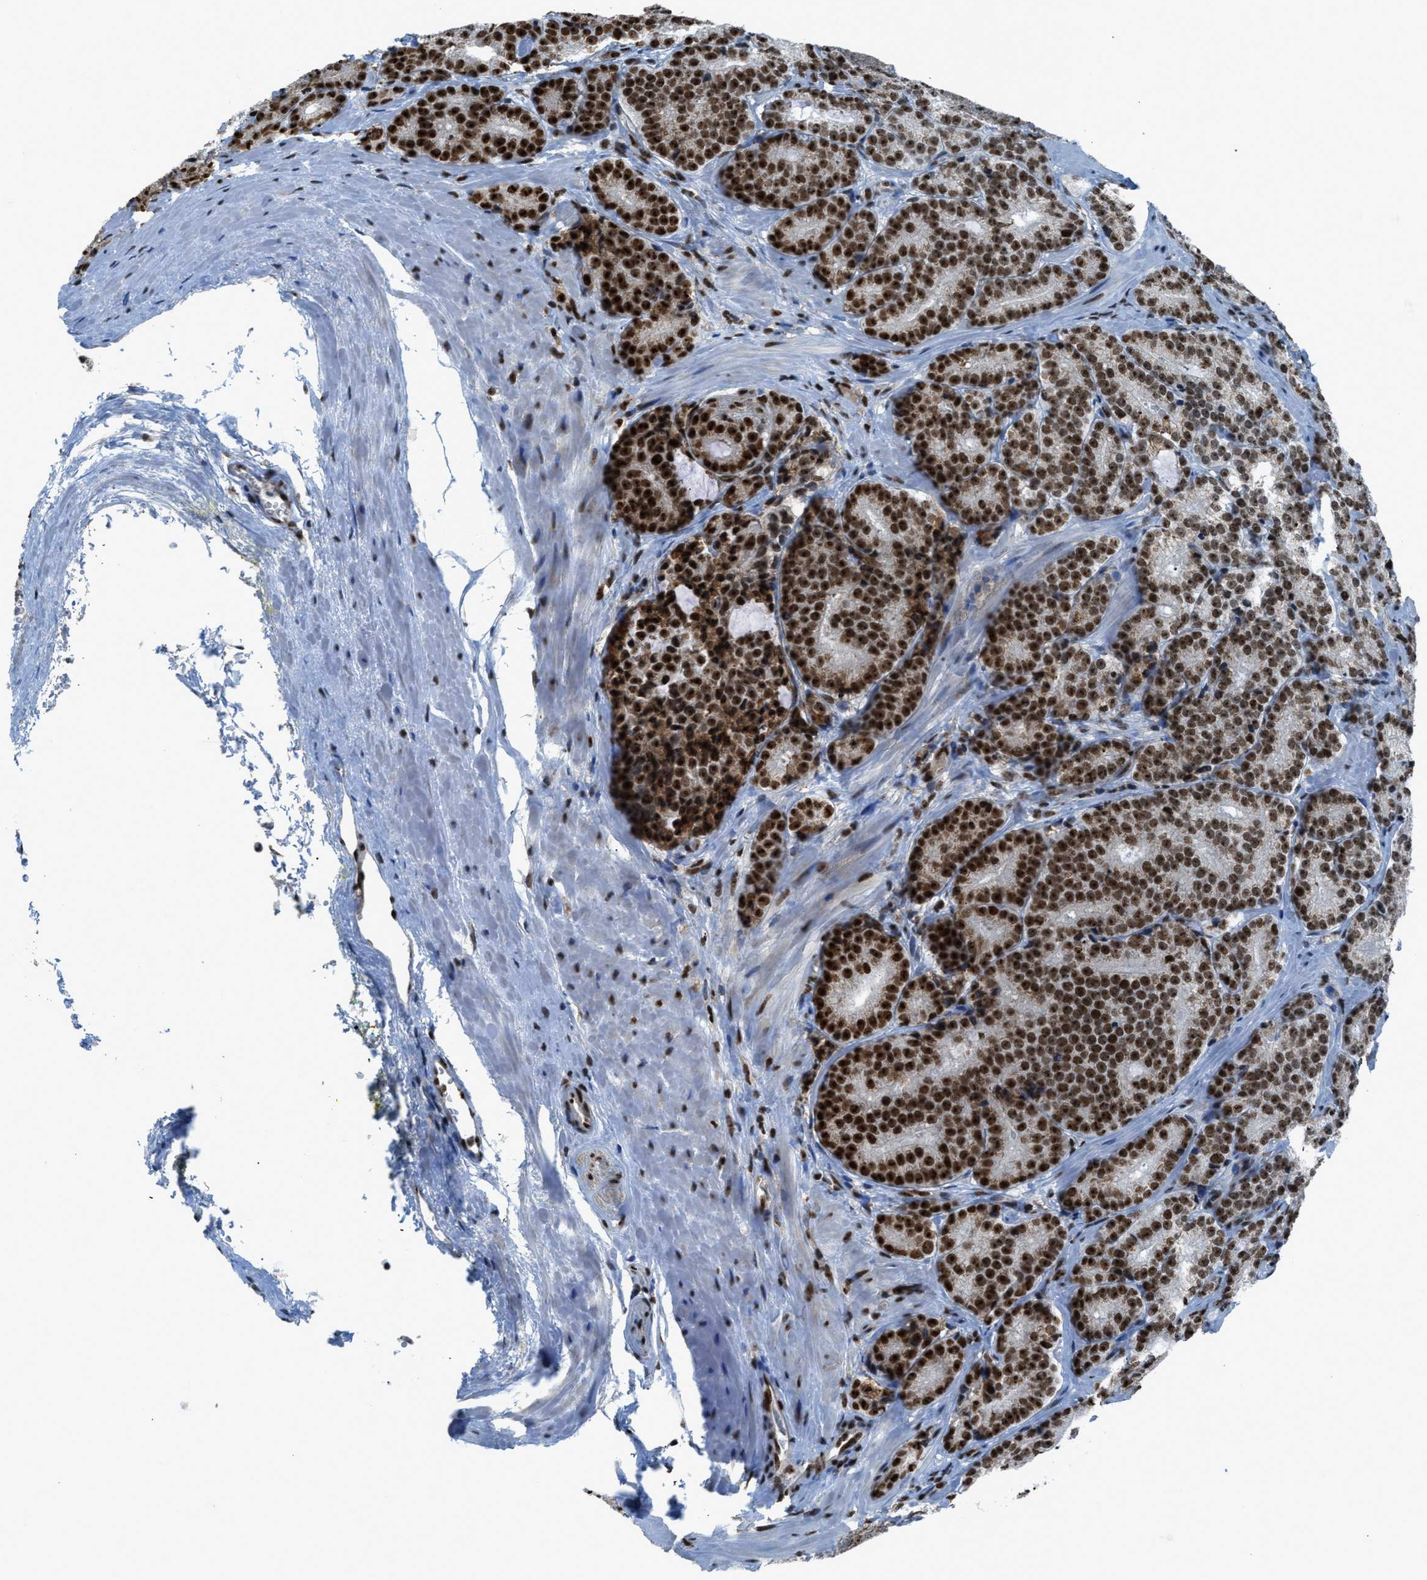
{"staining": {"intensity": "strong", "quantity": ">75%", "location": "cytoplasmic/membranous,nuclear"}, "tissue": "prostate cancer", "cell_type": "Tumor cells", "image_type": "cancer", "snomed": [{"axis": "morphology", "description": "Adenocarcinoma, High grade"}, {"axis": "topography", "description": "Prostate"}], "caption": "The immunohistochemical stain labels strong cytoplasmic/membranous and nuclear positivity in tumor cells of prostate cancer tissue.", "gene": "RAD51B", "patient": {"sex": "male", "age": 61}}